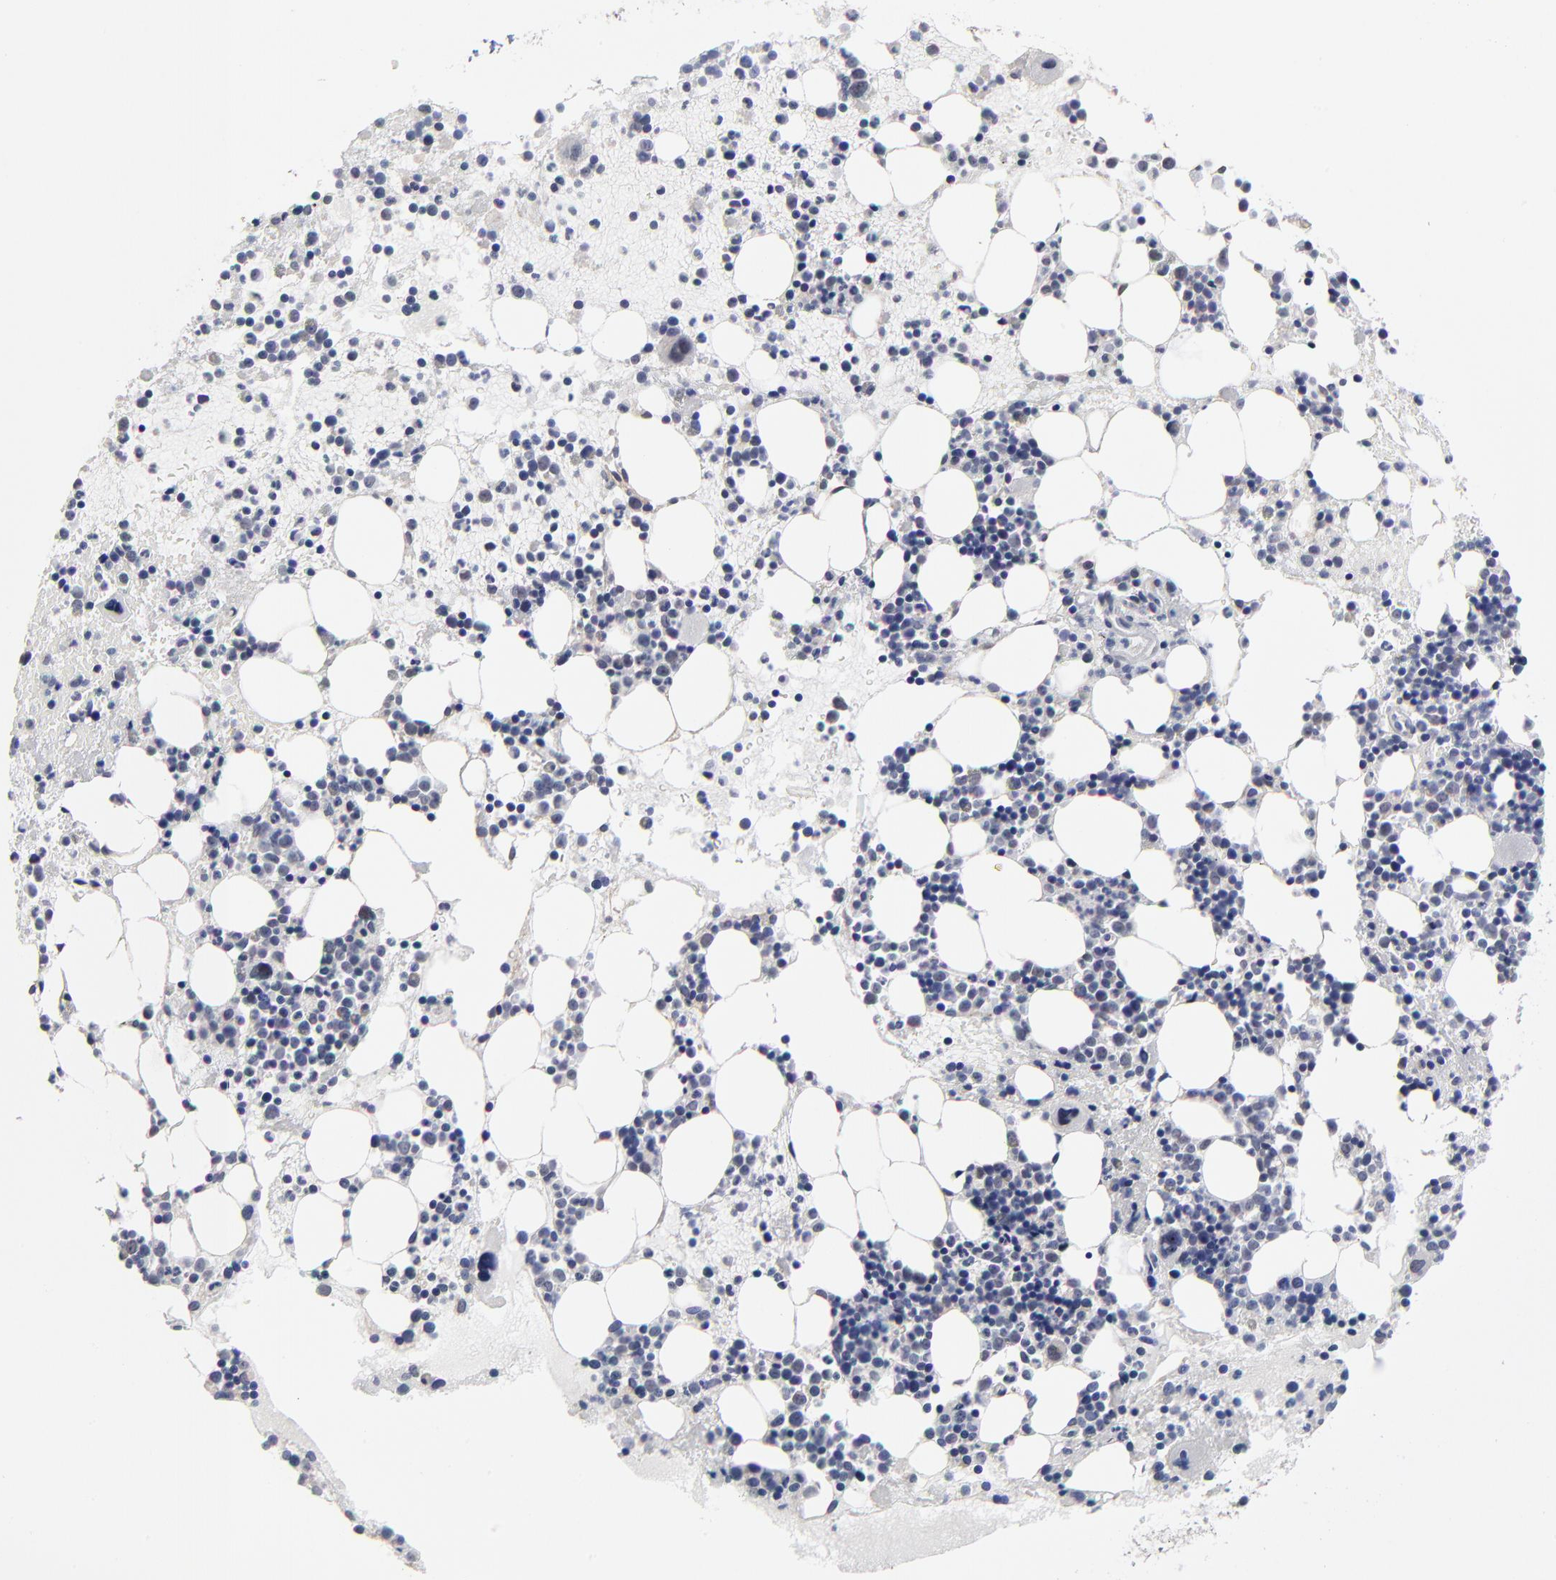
{"staining": {"intensity": "negative", "quantity": "none", "location": "none"}, "tissue": "bone marrow", "cell_type": "Hematopoietic cells", "image_type": "normal", "snomed": [{"axis": "morphology", "description": "Normal tissue, NOS"}, {"axis": "topography", "description": "Bone marrow"}], "caption": "Hematopoietic cells show no significant protein positivity in benign bone marrow. (IHC, brightfield microscopy, high magnification).", "gene": "MAGEA10", "patient": {"sex": "male", "age": 15}}